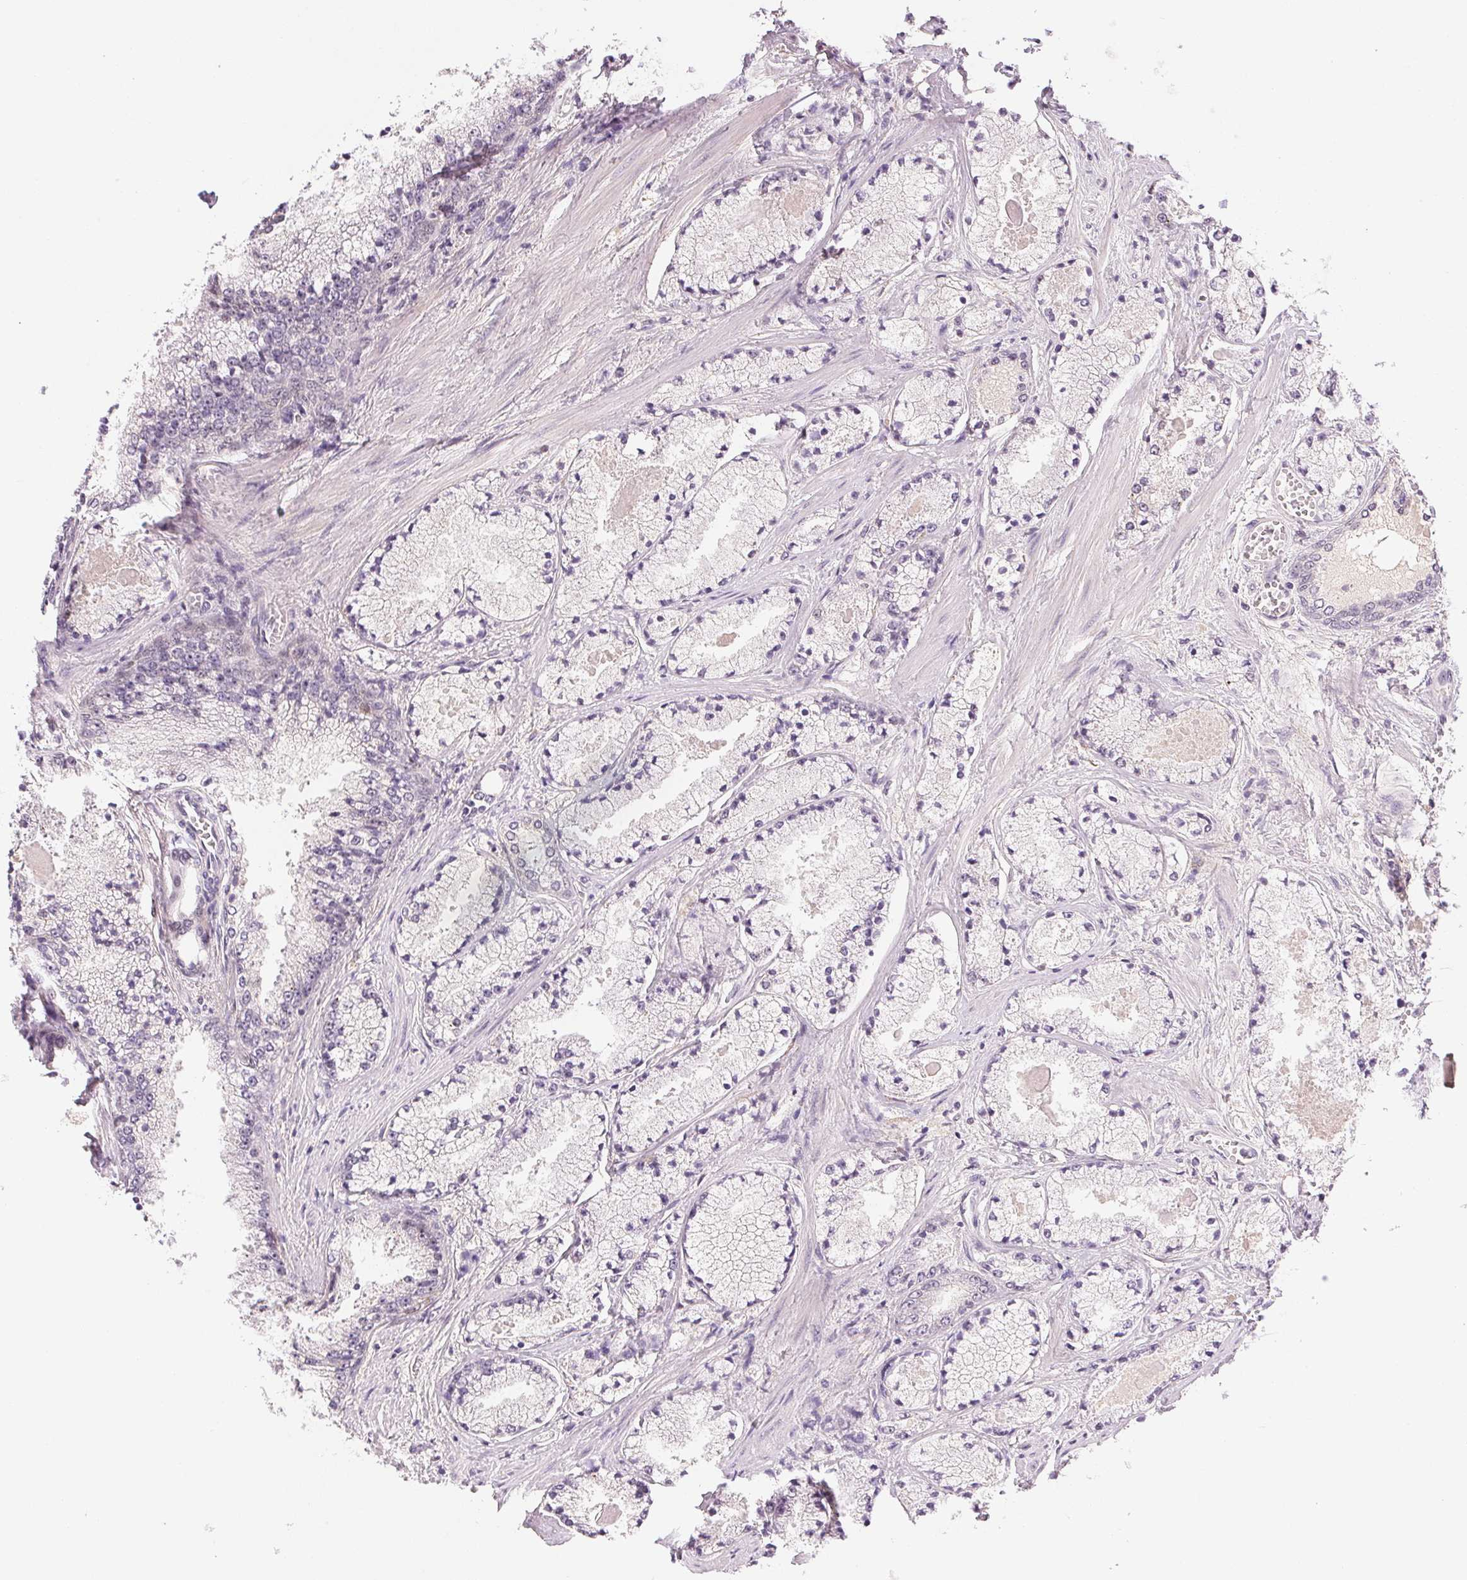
{"staining": {"intensity": "negative", "quantity": "none", "location": "none"}, "tissue": "prostate cancer", "cell_type": "Tumor cells", "image_type": "cancer", "snomed": [{"axis": "morphology", "description": "Adenocarcinoma, High grade"}, {"axis": "topography", "description": "Prostate"}], "caption": "A photomicrograph of human adenocarcinoma (high-grade) (prostate) is negative for staining in tumor cells.", "gene": "FNDC4", "patient": {"sex": "male", "age": 63}}